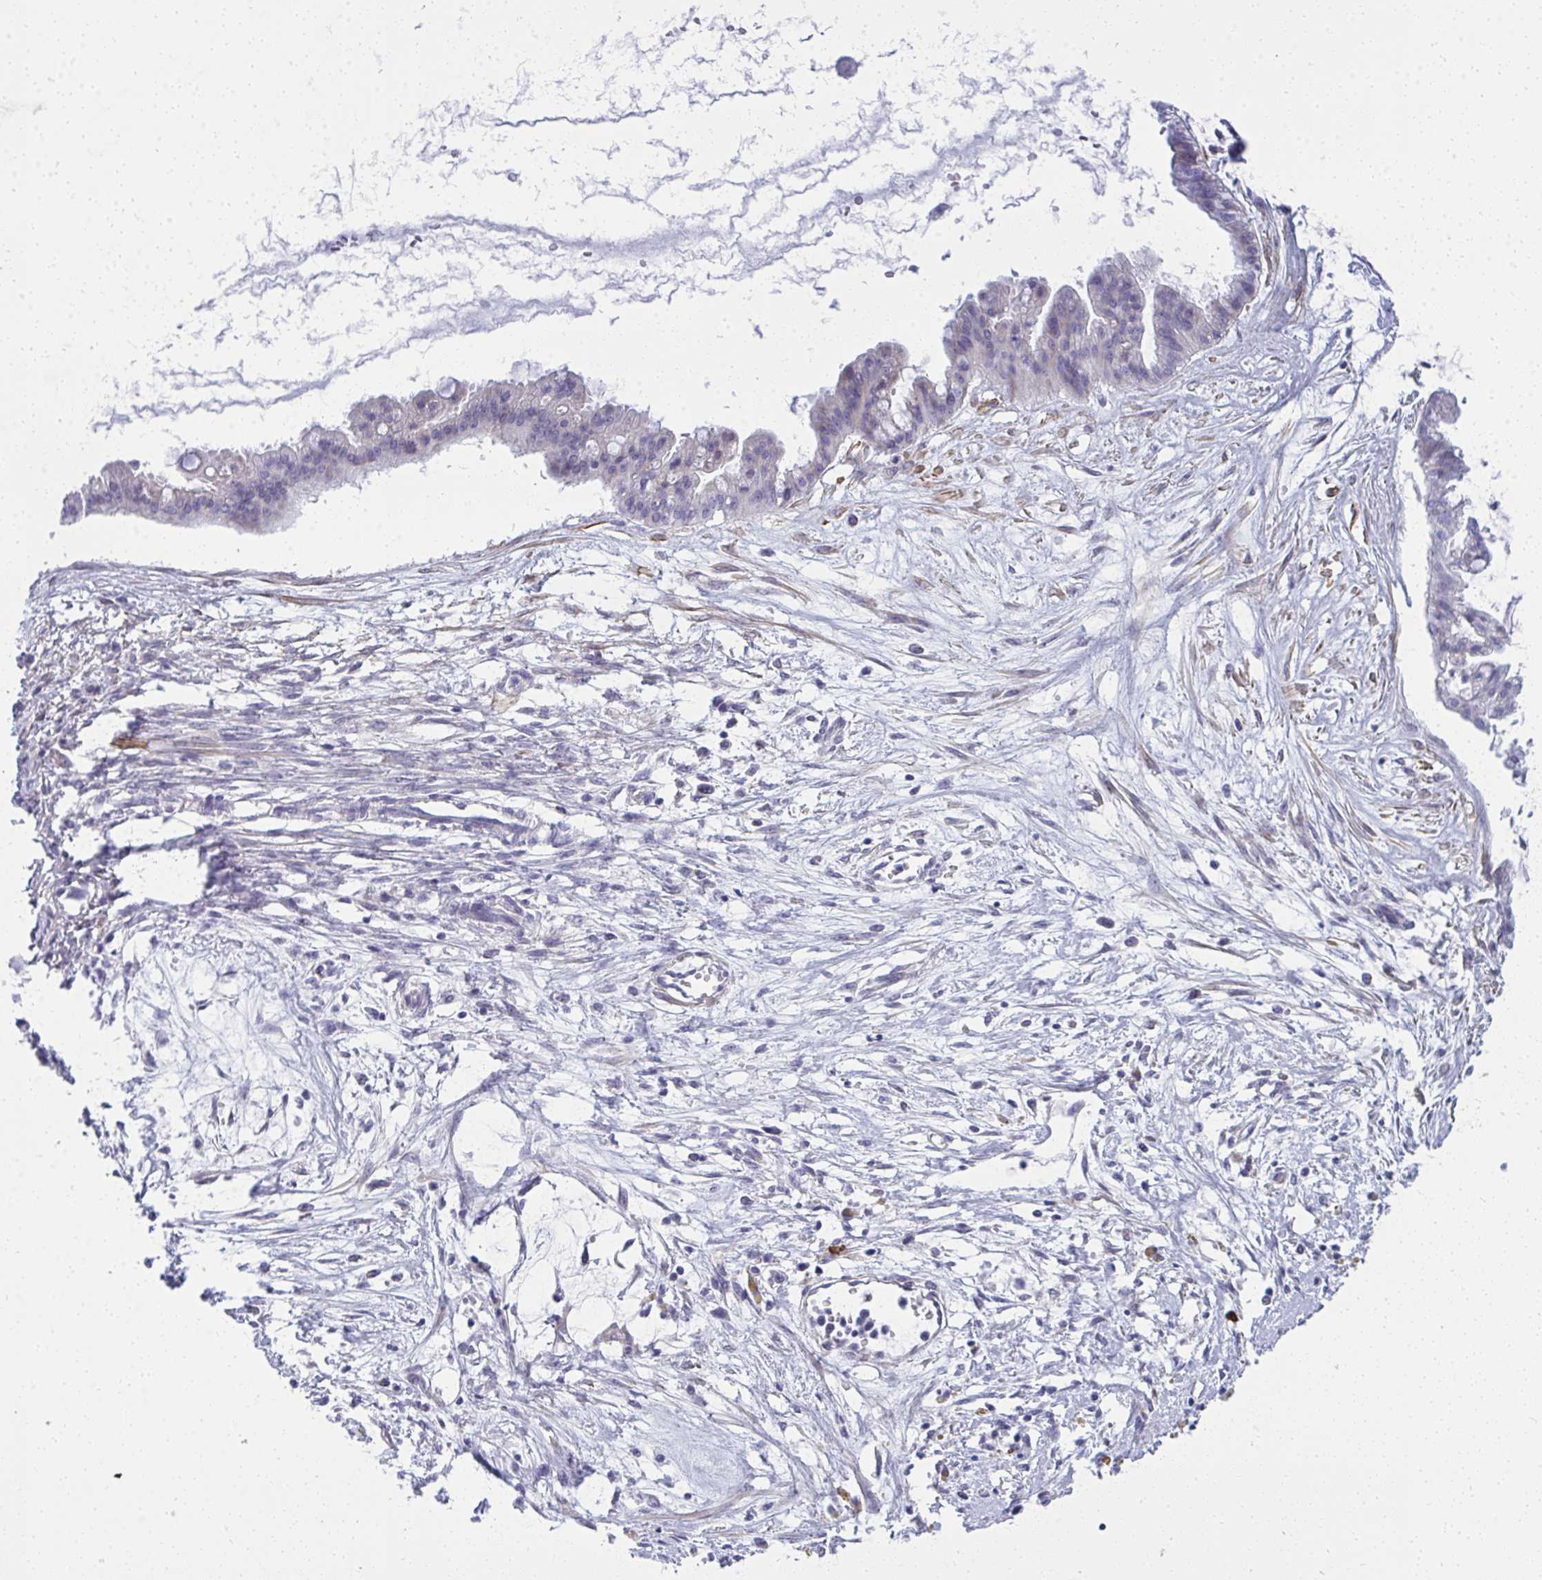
{"staining": {"intensity": "negative", "quantity": "none", "location": "none"}, "tissue": "ovarian cancer", "cell_type": "Tumor cells", "image_type": "cancer", "snomed": [{"axis": "morphology", "description": "Cystadenocarcinoma, mucinous, NOS"}, {"axis": "topography", "description": "Ovary"}], "caption": "A high-resolution image shows immunohistochemistry (IHC) staining of mucinous cystadenocarcinoma (ovarian), which demonstrates no significant staining in tumor cells.", "gene": "PUS7L", "patient": {"sex": "female", "age": 73}}